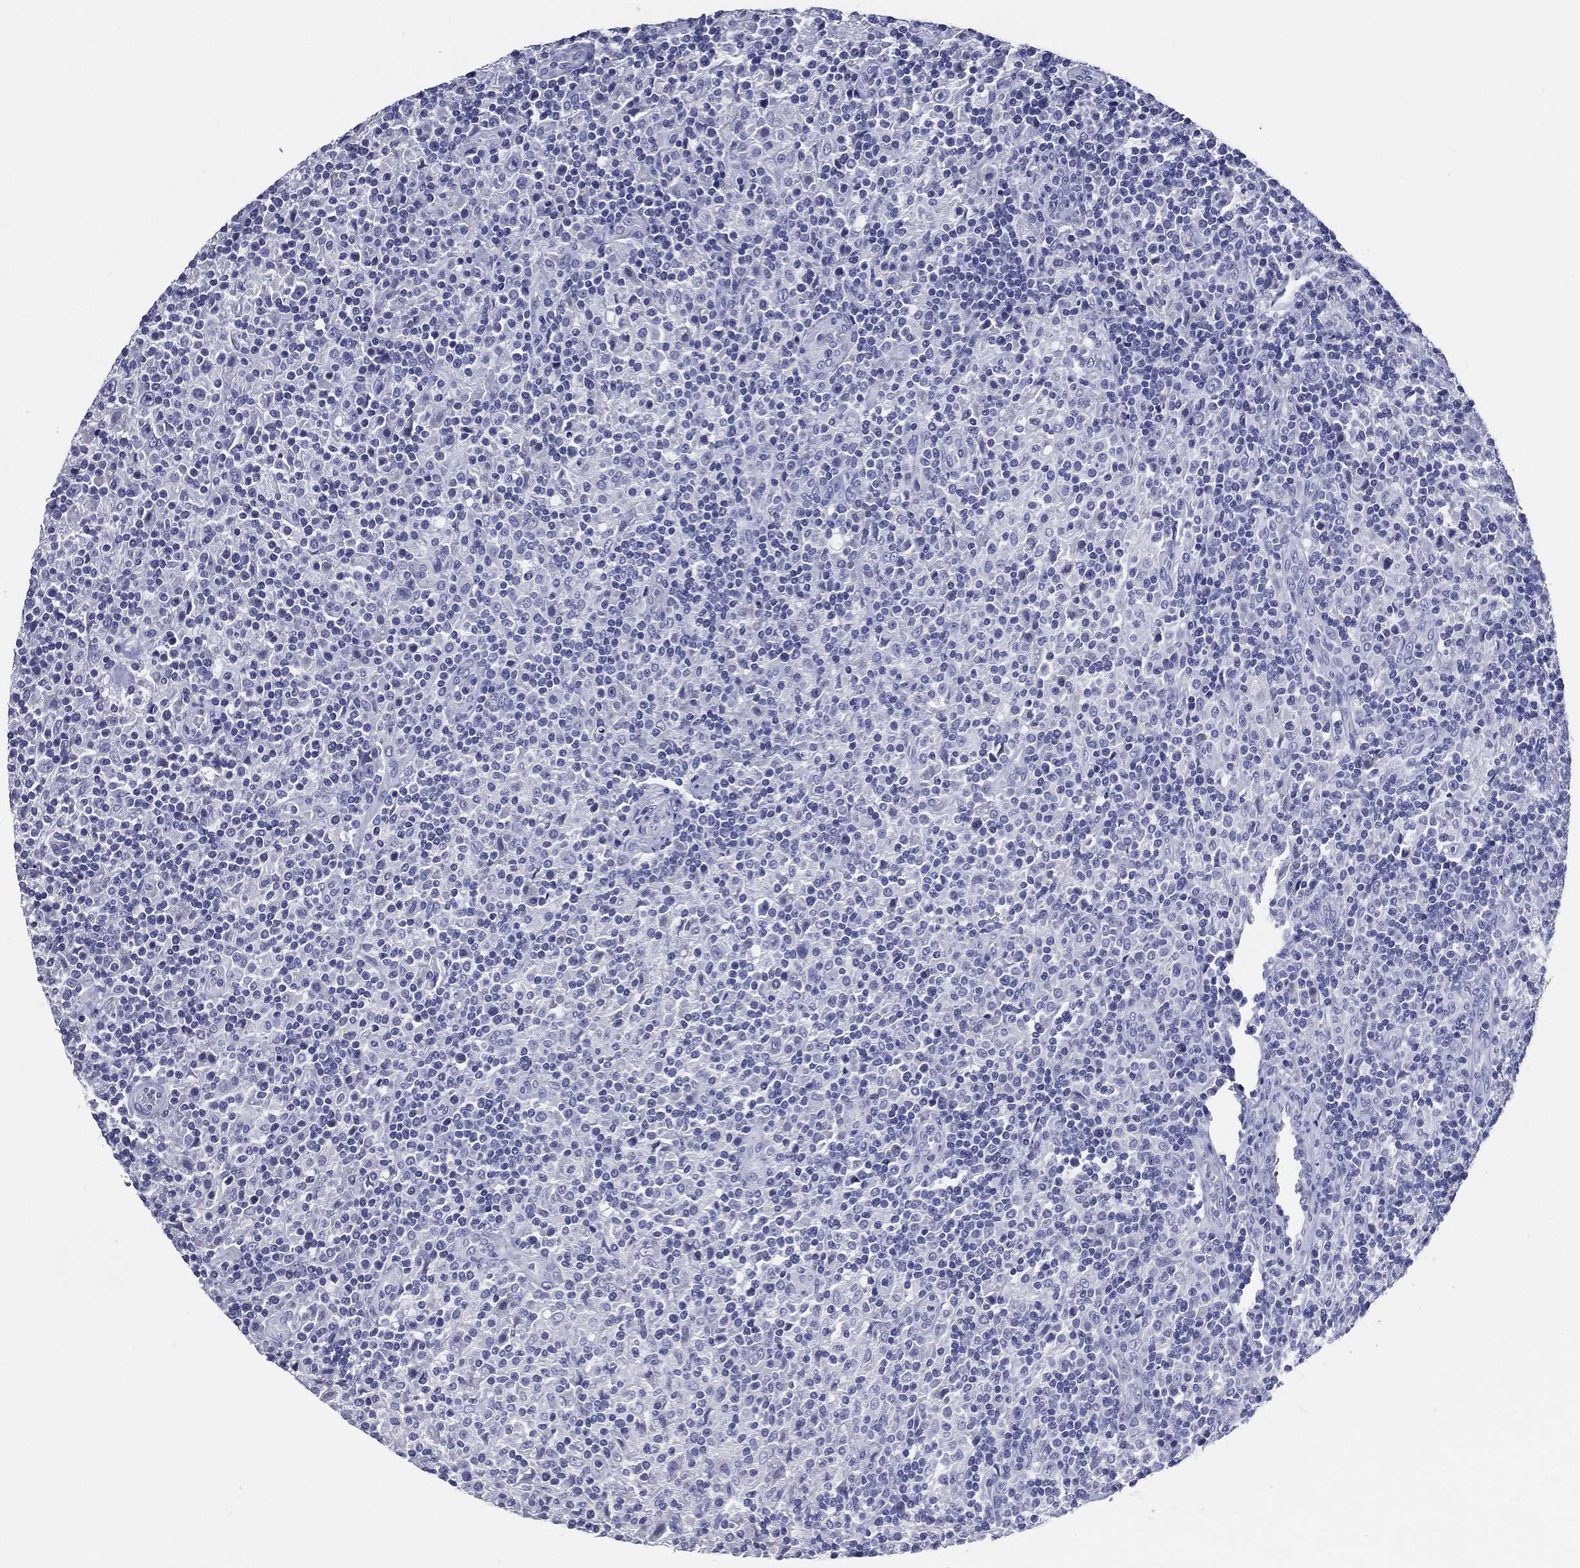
{"staining": {"intensity": "negative", "quantity": "none", "location": "none"}, "tissue": "lymphoma", "cell_type": "Tumor cells", "image_type": "cancer", "snomed": [{"axis": "morphology", "description": "Hodgkin's disease, NOS"}, {"axis": "topography", "description": "Lymph node"}], "caption": "The immunohistochemistry (IHC) histopathology image has no significant expression in tumor cells of lymphoma tissue.", "gene": "TFAP2A", "patient": {"sex": "male", "age": 70}}